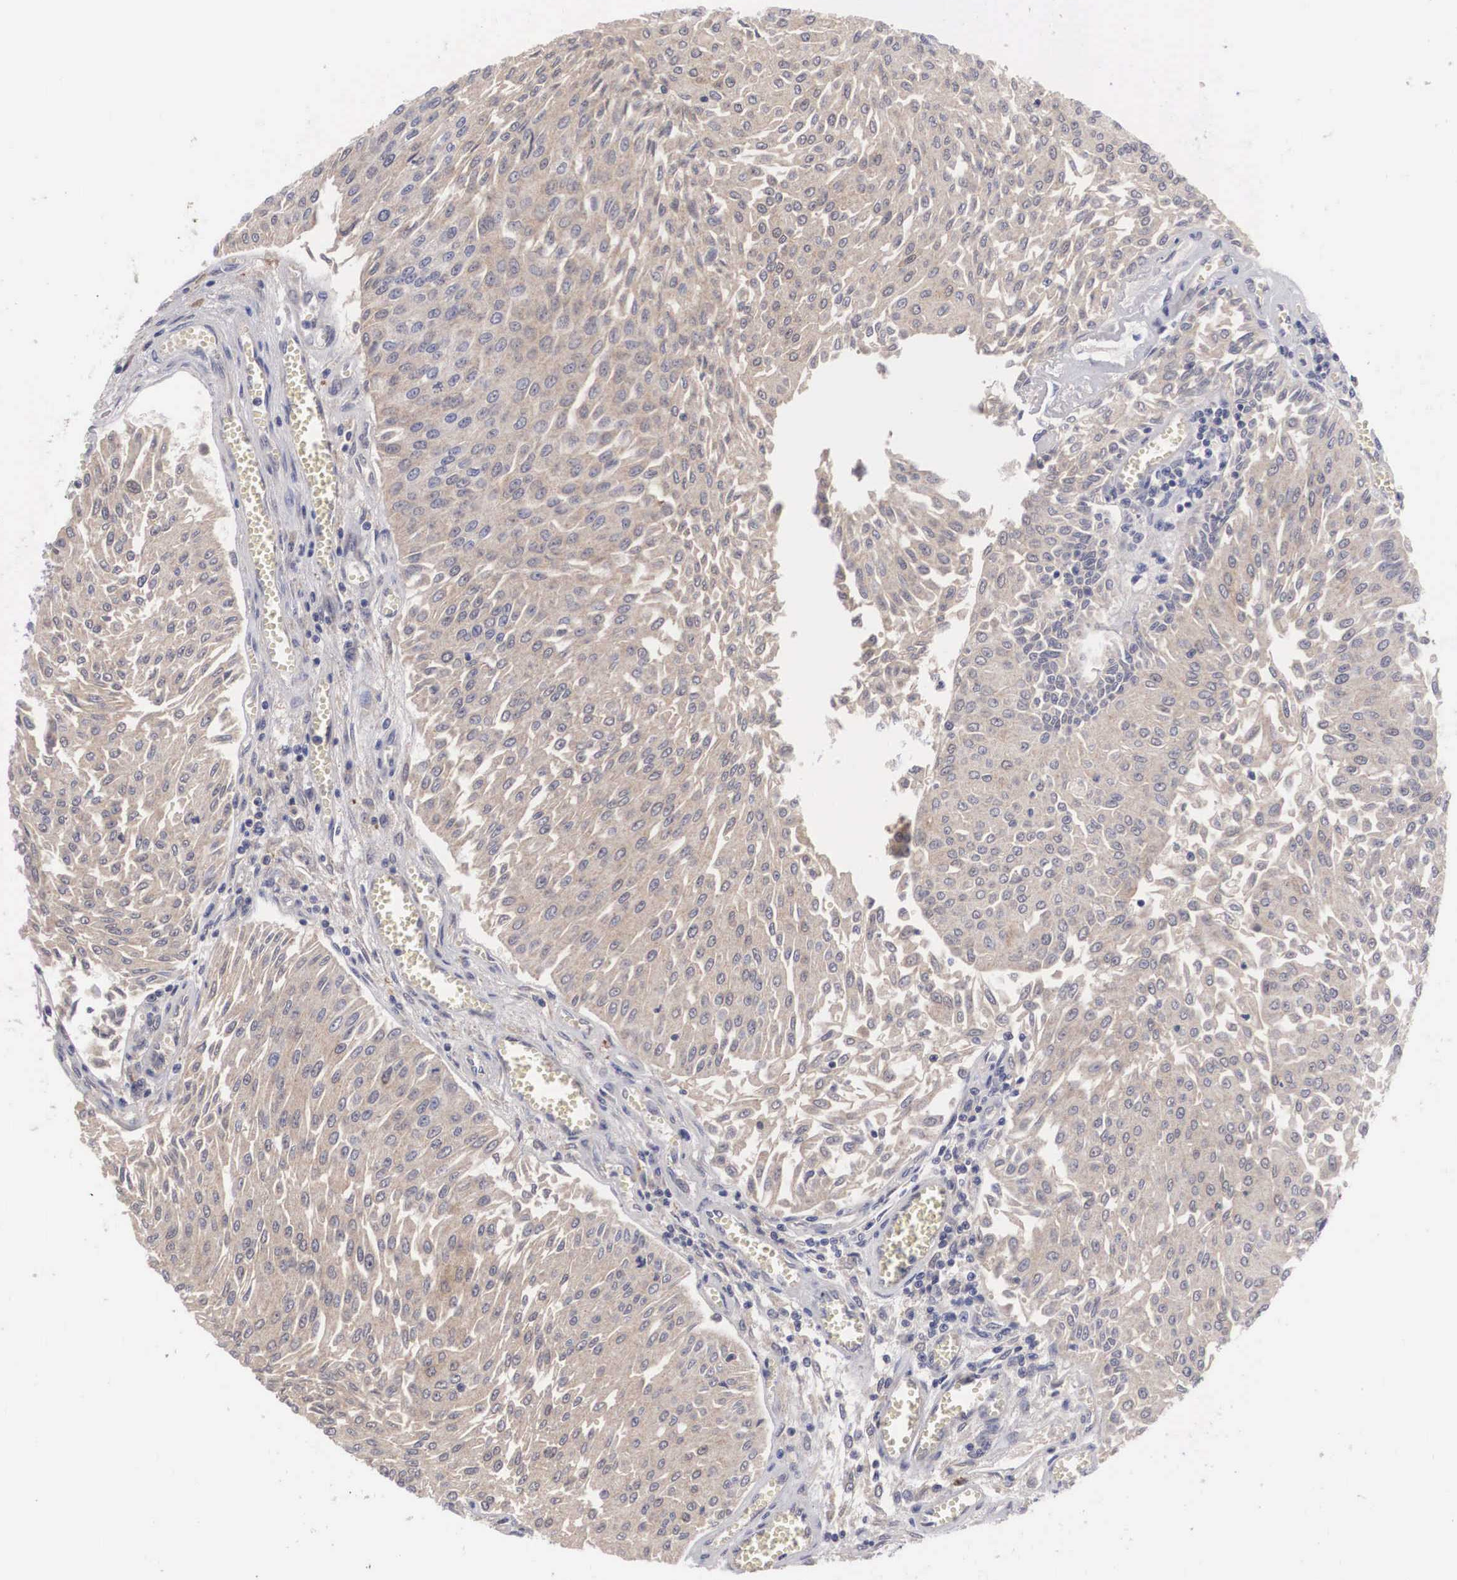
{"staining": {"intensity": "weak", "quantity": ">75%", "location": "cytoplasmic/membranous"}, "tissue": "urothelial cancer", "cell_type": "Tumor cells", "image_type": "cancer", "snomed": [{"axis": "morphology", "description": "Urothelial carcinoma, Low grade"}, {"axis": "topography", "description": "Urinary bladder"}], "caption": "Weak cytoplasmic/membranous positivity is seen in approximately >75% of tumor cells in urothelial cancer.", "gene": "ABHD4", "patient": {"sex": "male", "age": 86}}